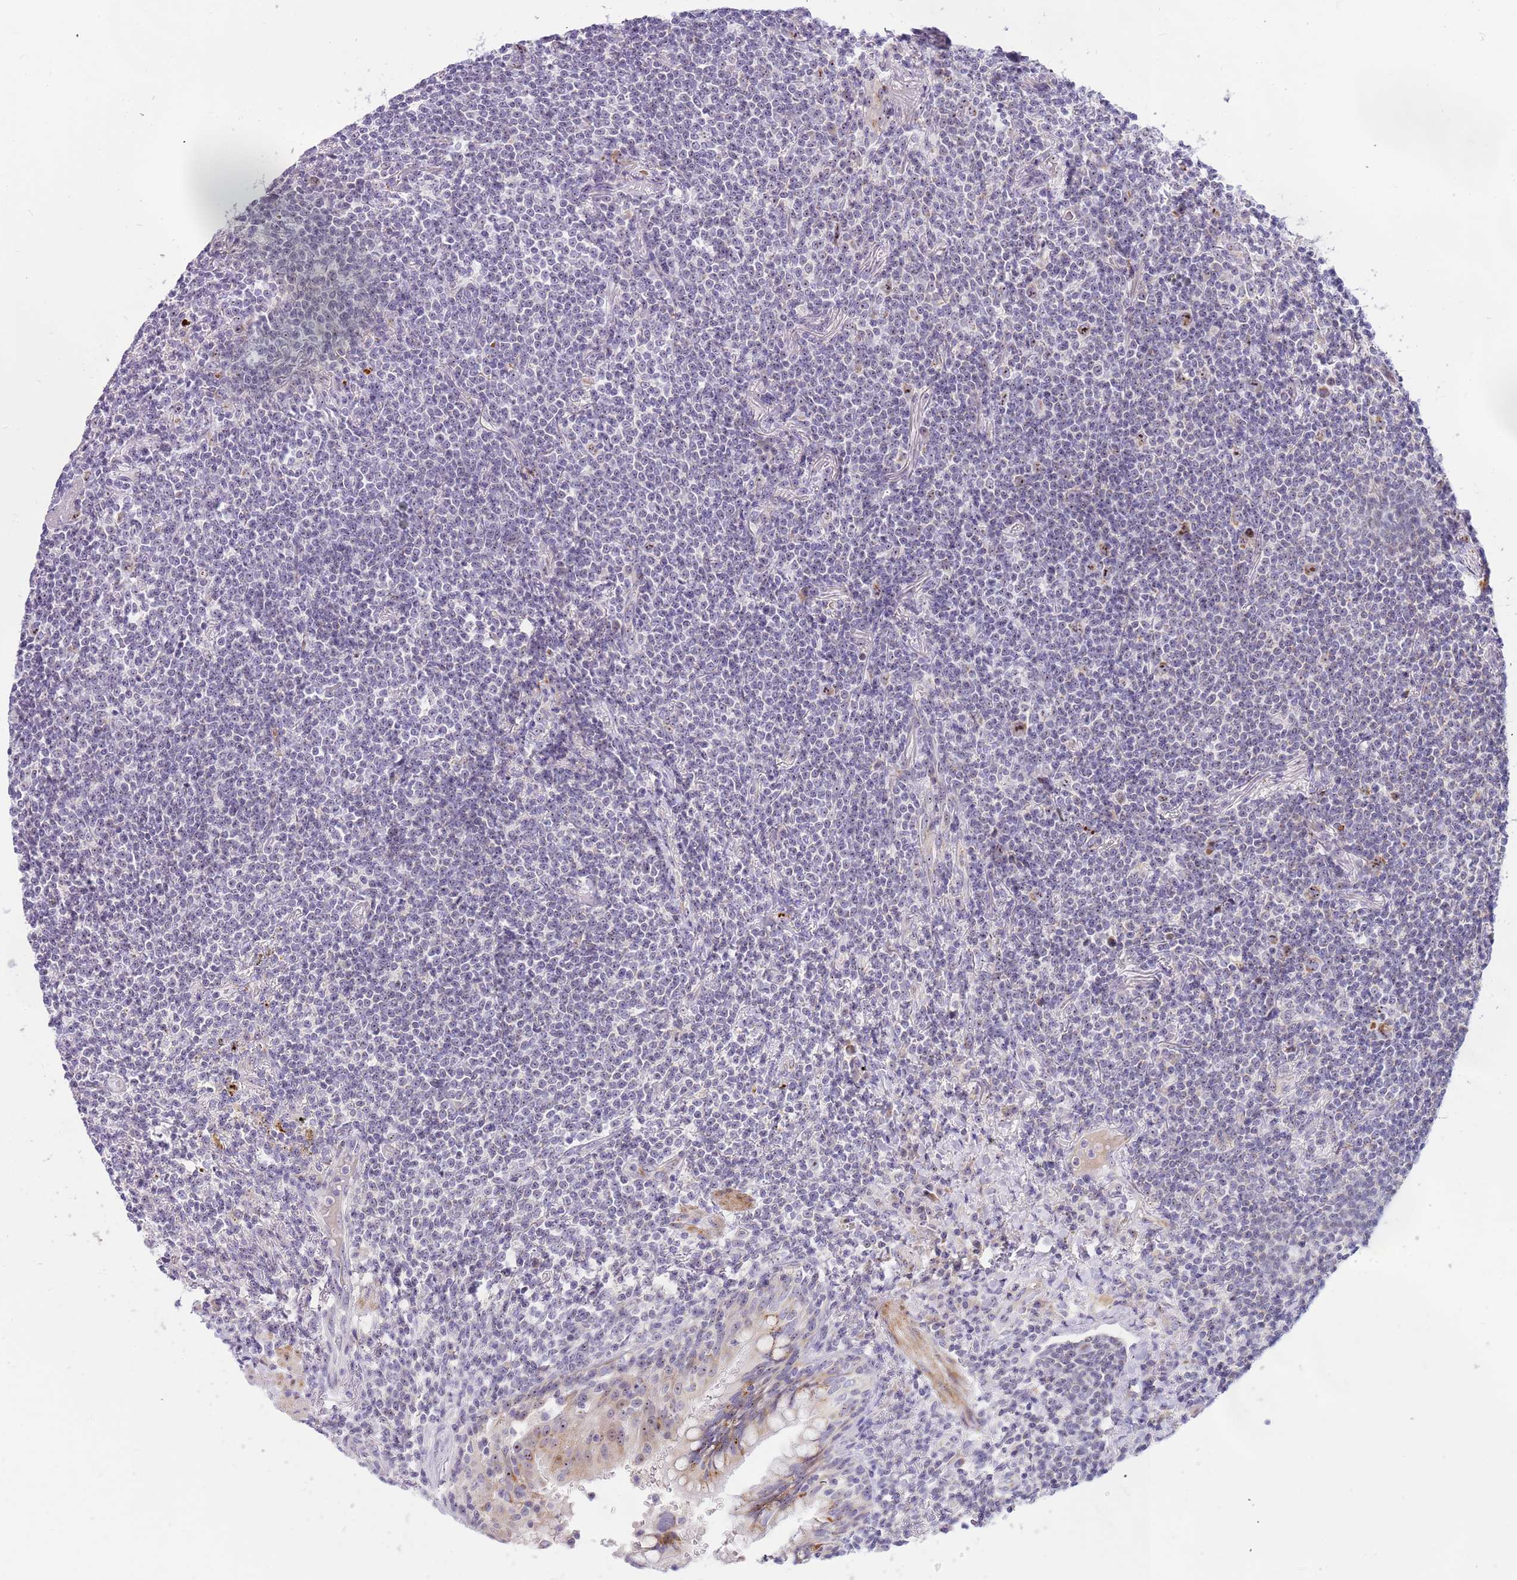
{"staining": {"intensity": "negative", "quantity": "none", "location": "none"}, "tissue": "lymphoma", "cell_type": "Tumor cells", "image_type": "cancer", "snomed": [{"axis": "morphology", "description": "Malignant lymphoma, non-Hodgkin's type, Low grade"}, {"axis": "topography", "description": "Lung"}], "caption": "High magnification brightfield microscopy of lymphoma stained with DAB (brown) and counterstained with hematoxylin (blue): tumor cells show no significant expression.", "gene": "DNAJA3", "patient": {"sex": "female", "age": 71}}